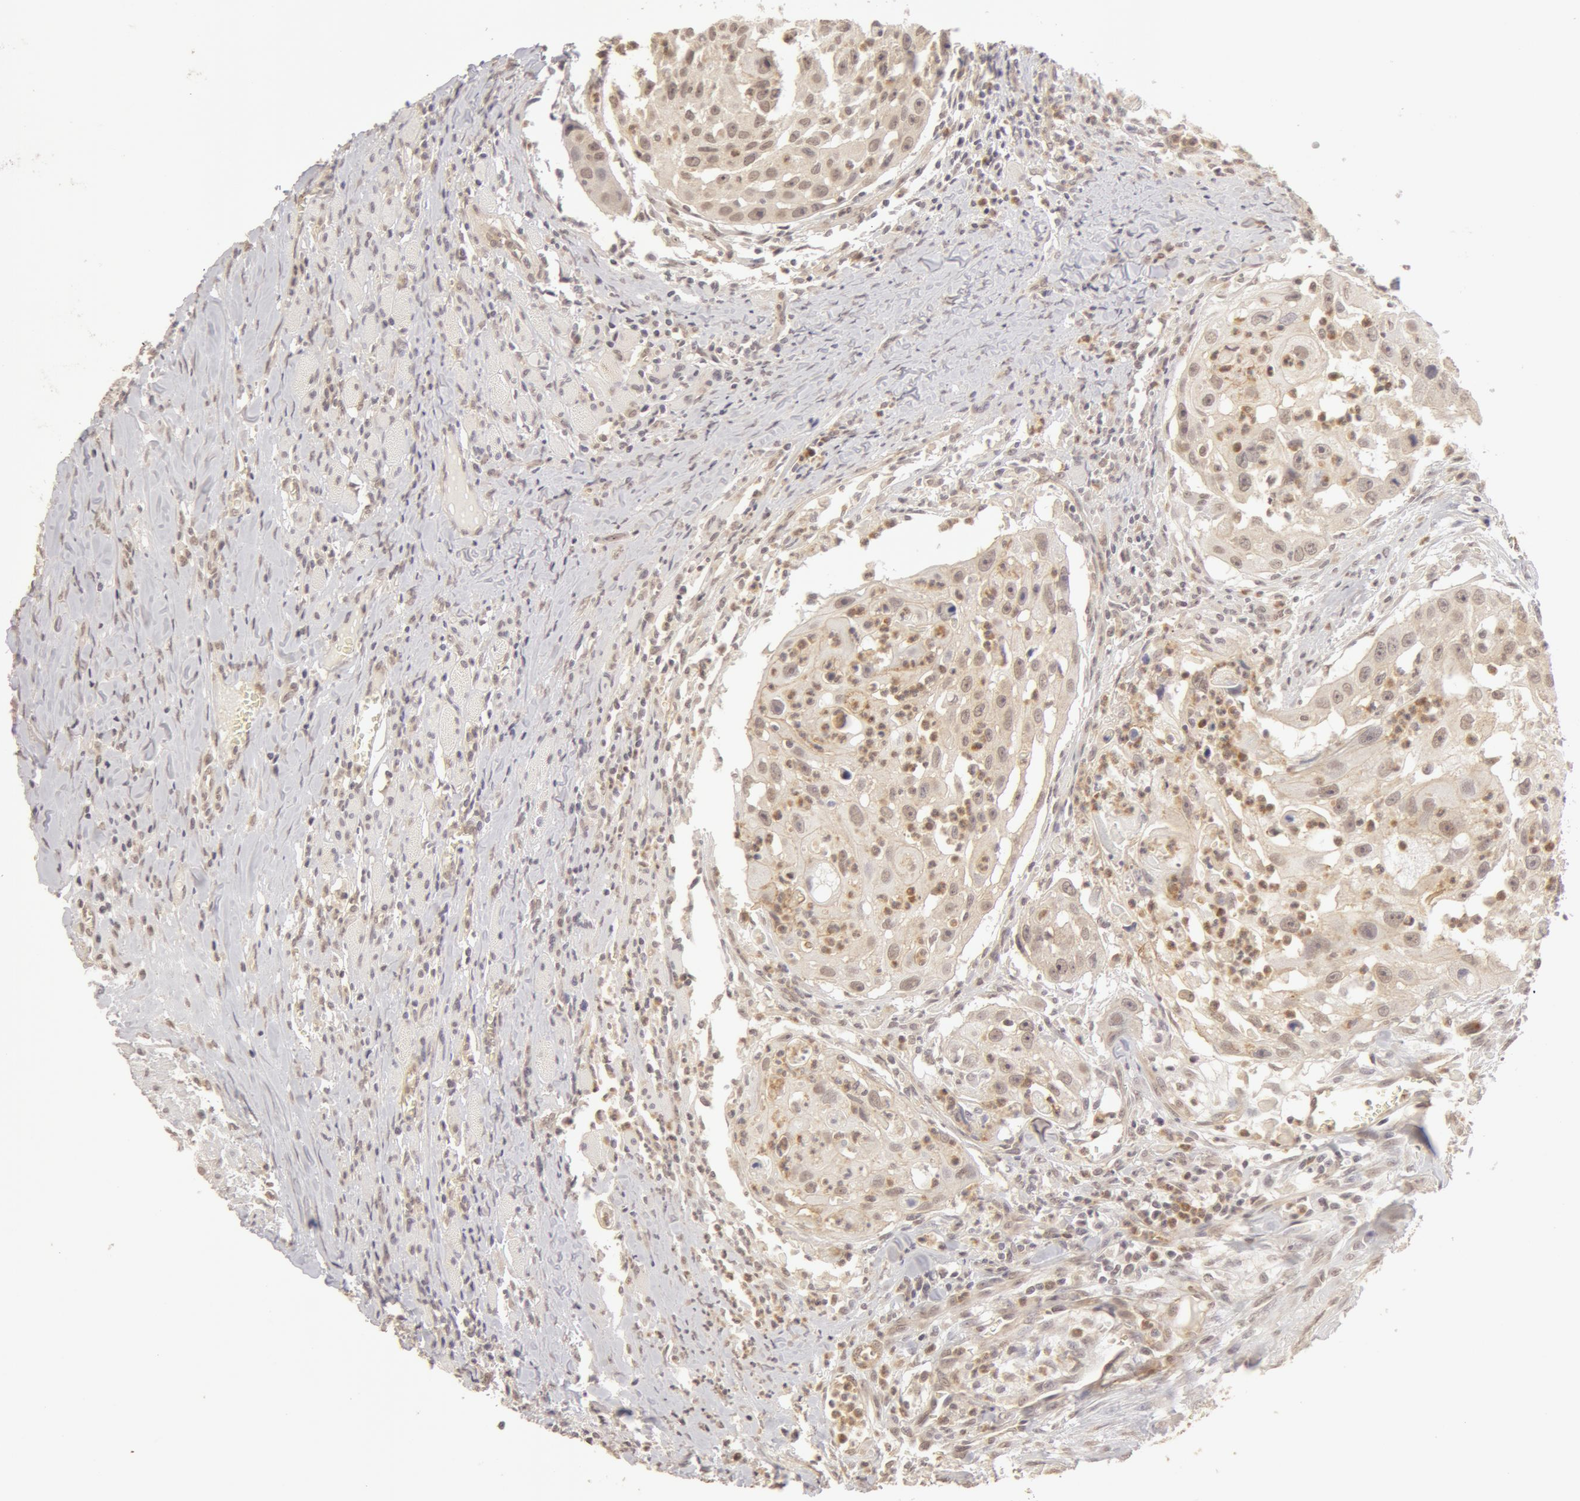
{"staining": {"intensity": "weak", "quantity": ">75%", "location": "cytoplasmic/membranous"}, "tissue": "head and neck cancer", "cell_type": "Tumor cells", "image_type": "cancer", "snomed": [{"axis": "morphology", "description": "Squamous cell carcinoma, NOS"}, {"axis": "topography", "description": "Head-Neck"}], "caption": "Brown immunohistochemical staining in squamous cell carcinoma (head and neck) exhibits weak cytoplasmic/membranous staining in about >75% of tumor cells.", "gene": "ADAM10", "patient": {"sex": "male", "age": 64}}